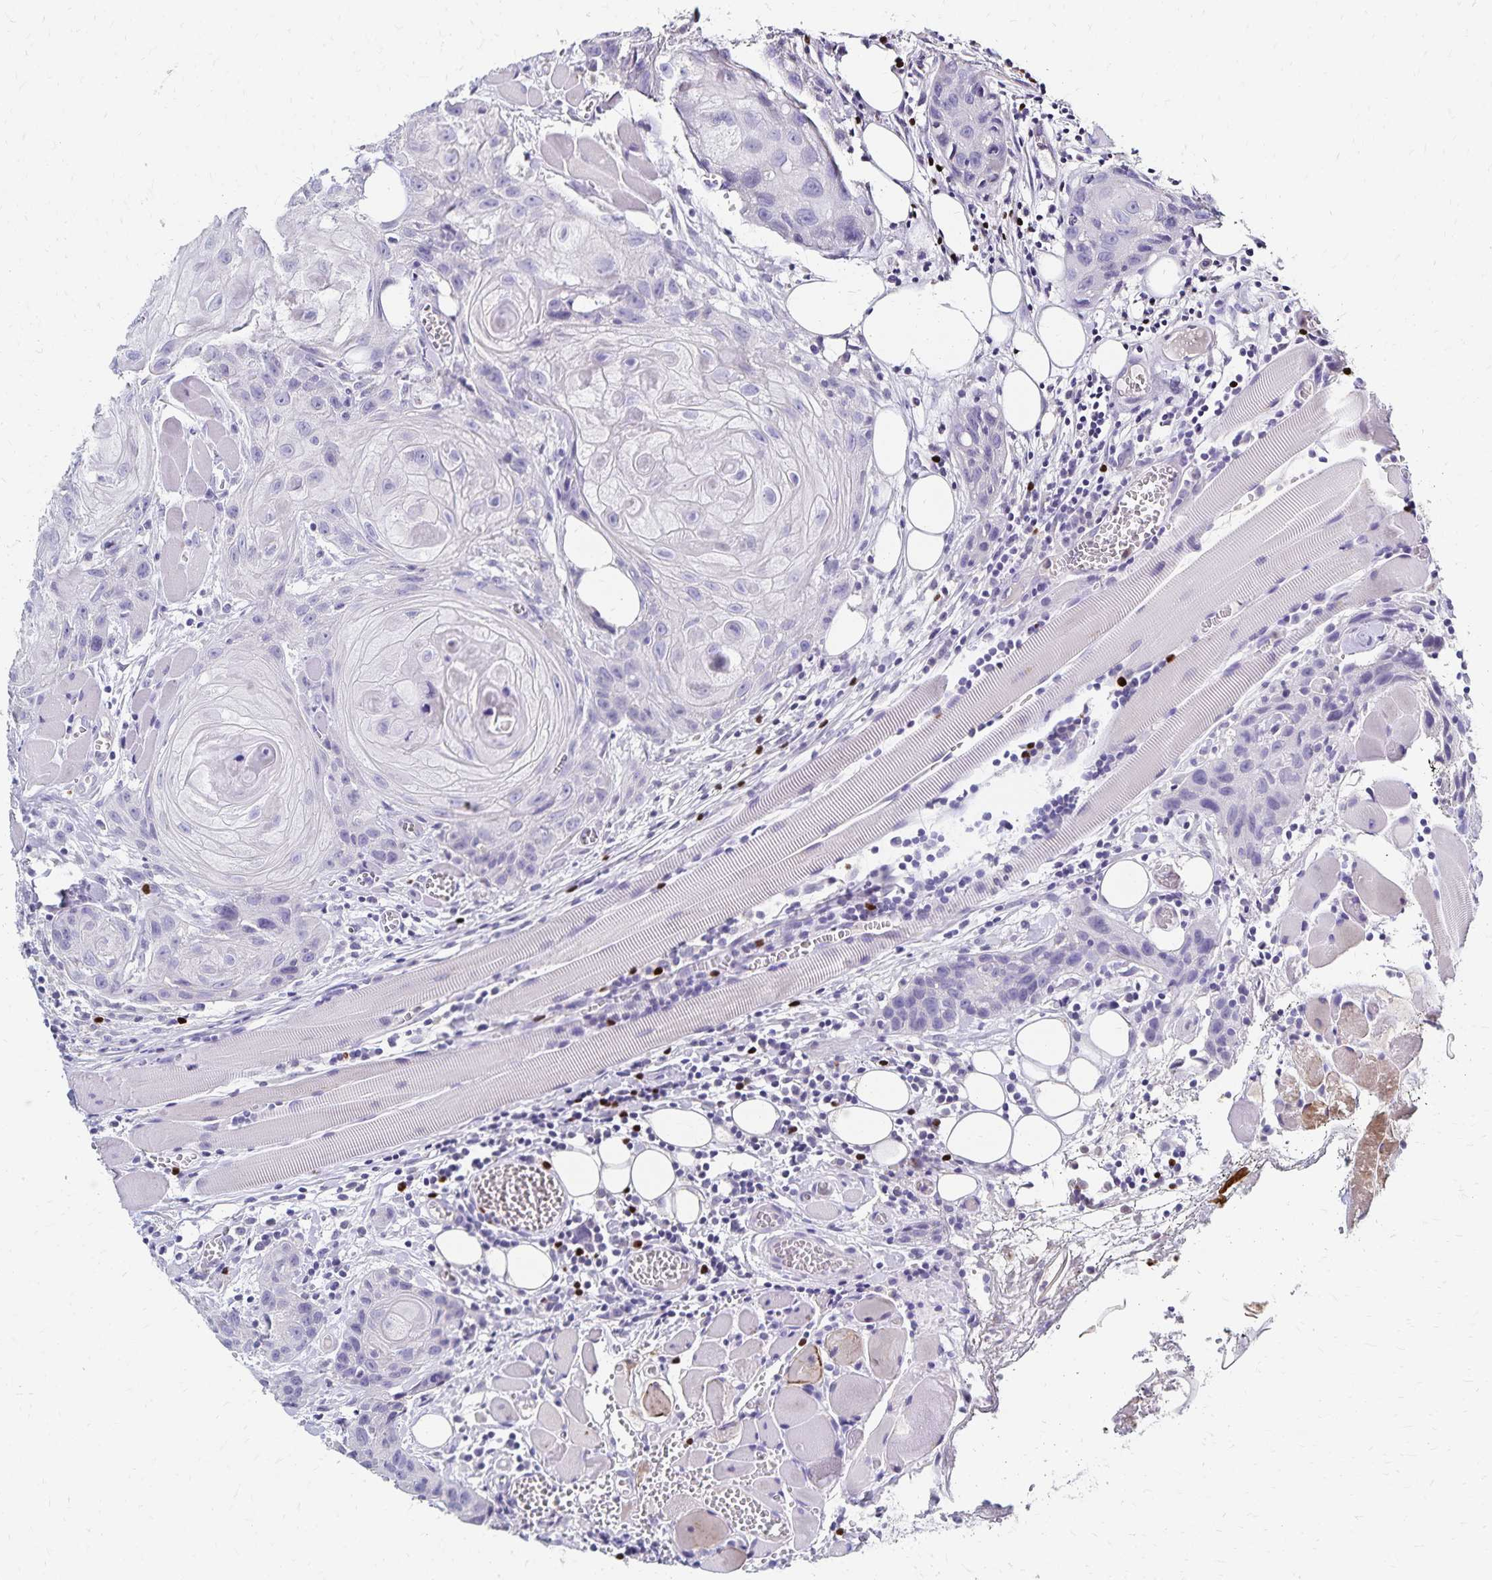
{"staining": {"intensity": "negative", "quantity": "none", "location": "none"}, "tissue": "head and neck cancer", "cell_type": "Tumor cells", "image_type": "cancer", "snomed": [{"axis": "morphology", "description": "Squamous cell carcinoma, NOS"}, {"axis": "topography", "description": "Oral tissue"}, {"axis": "topography", "description": "Head-Neck"}], "caption": "This is an immunohistochemistry micrograph of human head and neck cancer (squamous cell carcinoma). There is no expression in tumor cells.", "gene": "PAX5", "patient": {"sex": "male", "age": 58}}